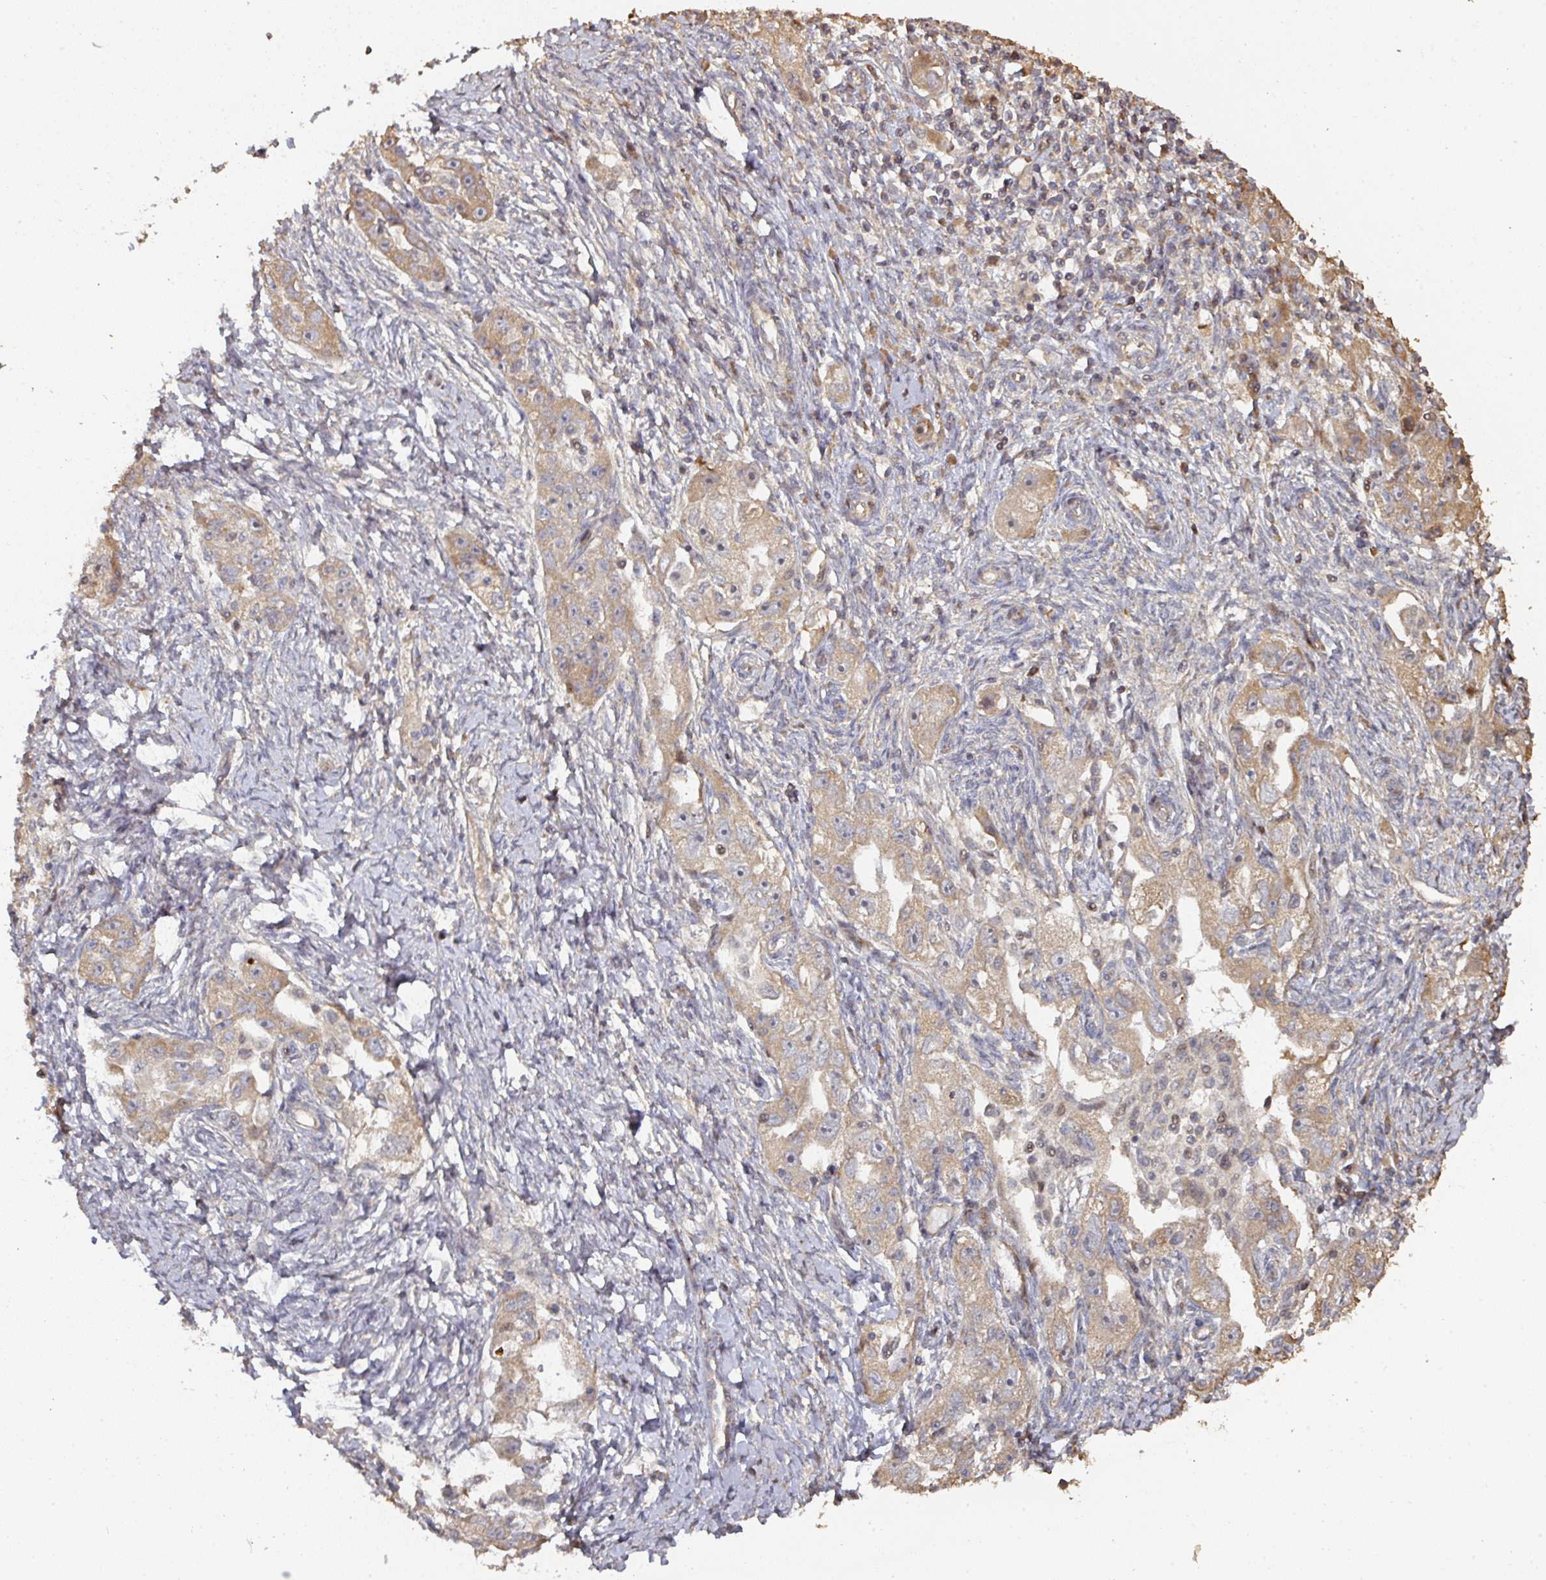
{"staining": {"intensity": "moderate", "quantity": ">75%", "location": "cytoplasmic/membranous"}, "tissue": "ovarian cancer", "cell_type": "Tumor cells", "image_type": "cancer", "snomed": [{"axis": "morphology", "description": "Carcinoma, NOS"}, {"axis": "morphology", "description": "Cystadenocarcinoma, serous, NOS"}, {"axis": "topography", "description": "Ovary"}], "caption": "Immunohistochemical staining of ovarian cancer shows moderate cytoplasmic/membranous protein staining in approximately >75% of tumor cells.", "gene": "CA7", "patient": {"sex": "female", "age": 69}}